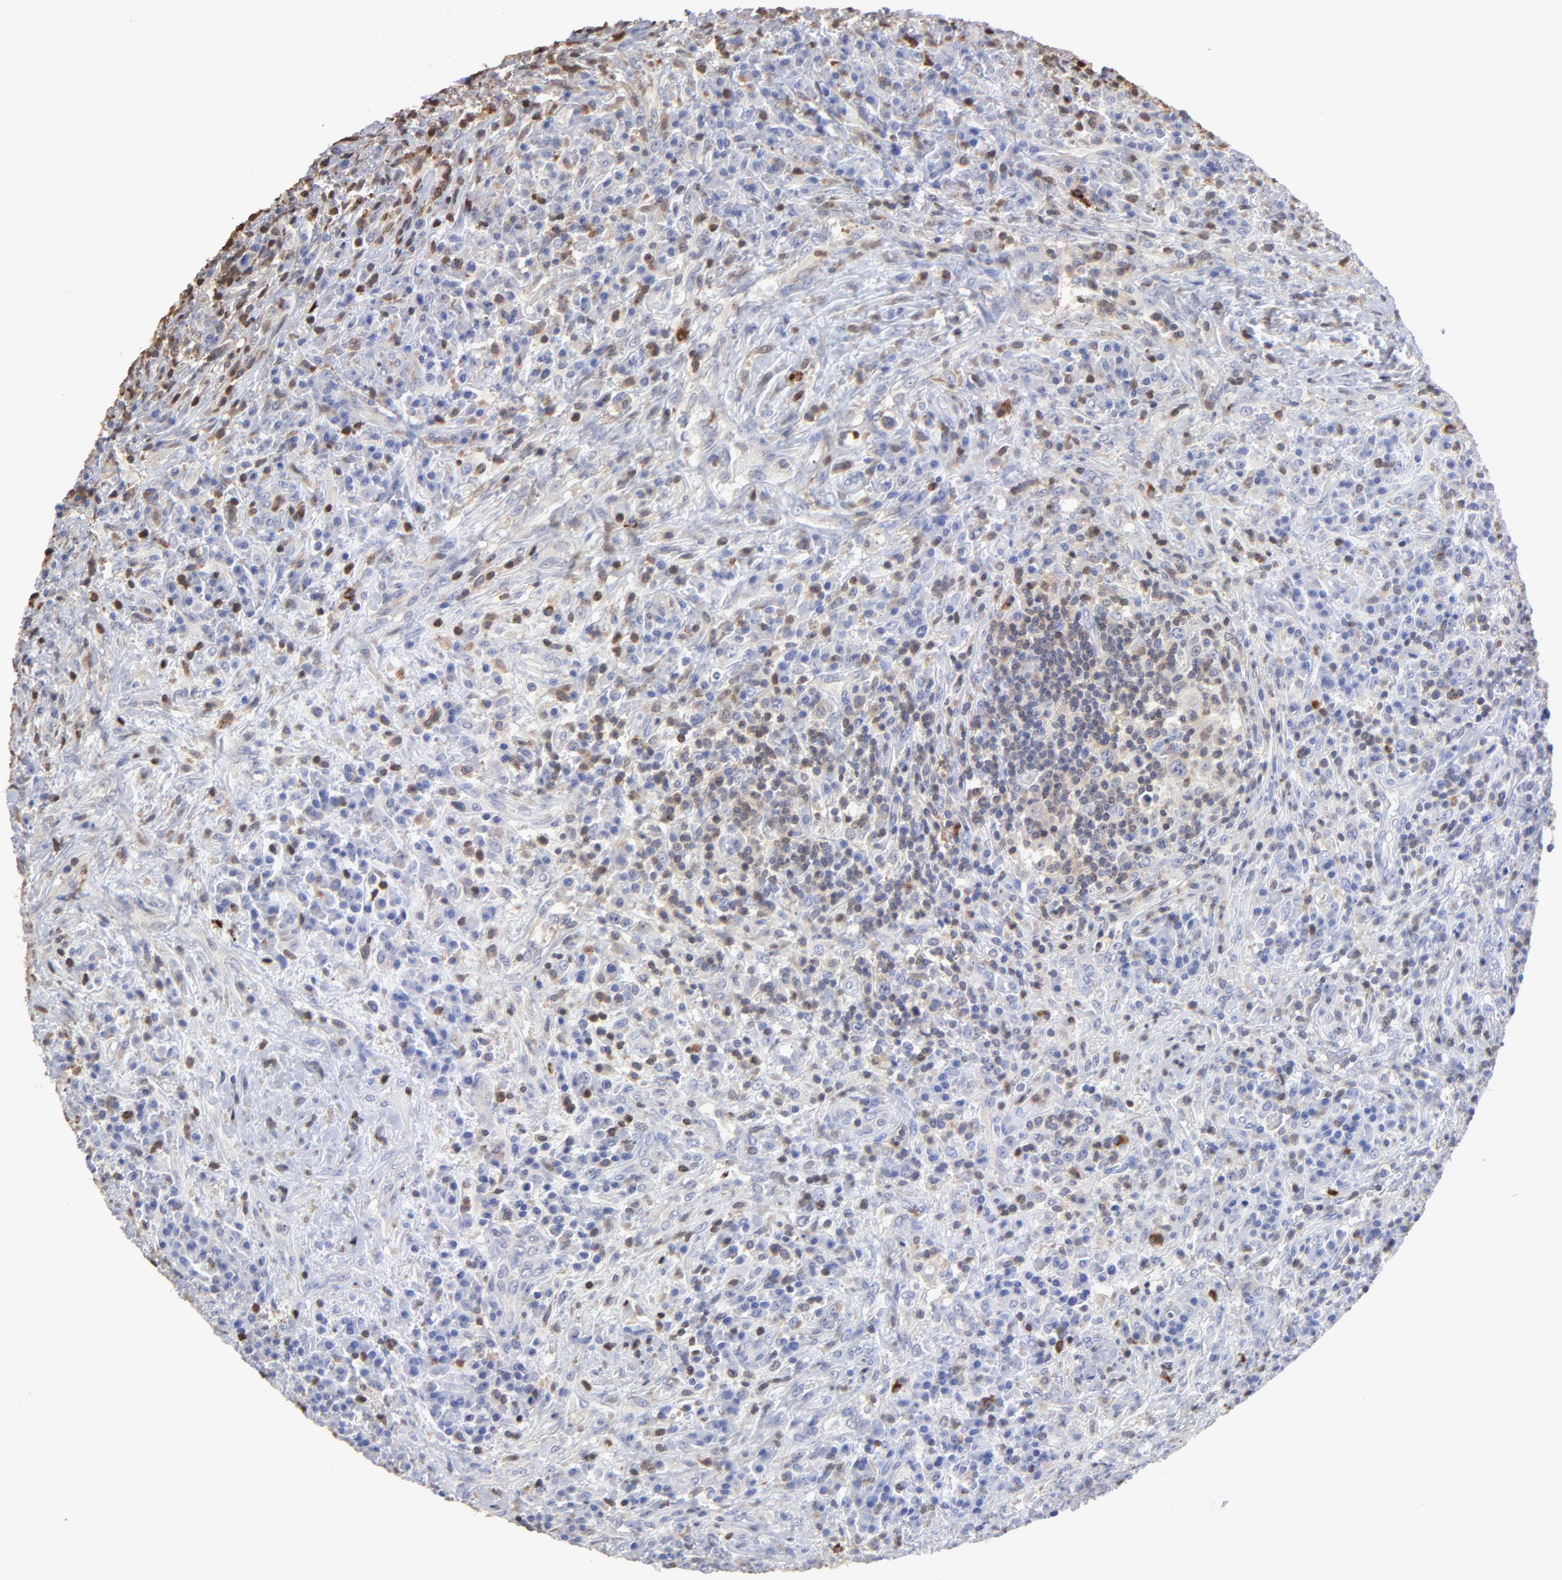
{"staining": {"intensity": "weak", "quantity": "25%-75%", "location": "cytoplasmic/membranous"}, "tissue": "lymphoma", "cell_type": "Tumor cells", "image_type": "cancer", "snomed": [{"axis": "morphology", "description": "Hodgkin's disease, NOS"}, {"axis": "topography", "description": "Lymph node"}], "caption": "The photomicrograph reveals immunohistochemical staining of lymphoma. There is weak cytoplasmic/membranous expression is seen in approximately 25%-75% of tumor cells. (DAB IHC, brown staining for protein, blue staining for nuclei).", "gene": "TBXT", "patient": {"sex": "female", "age": 25}}